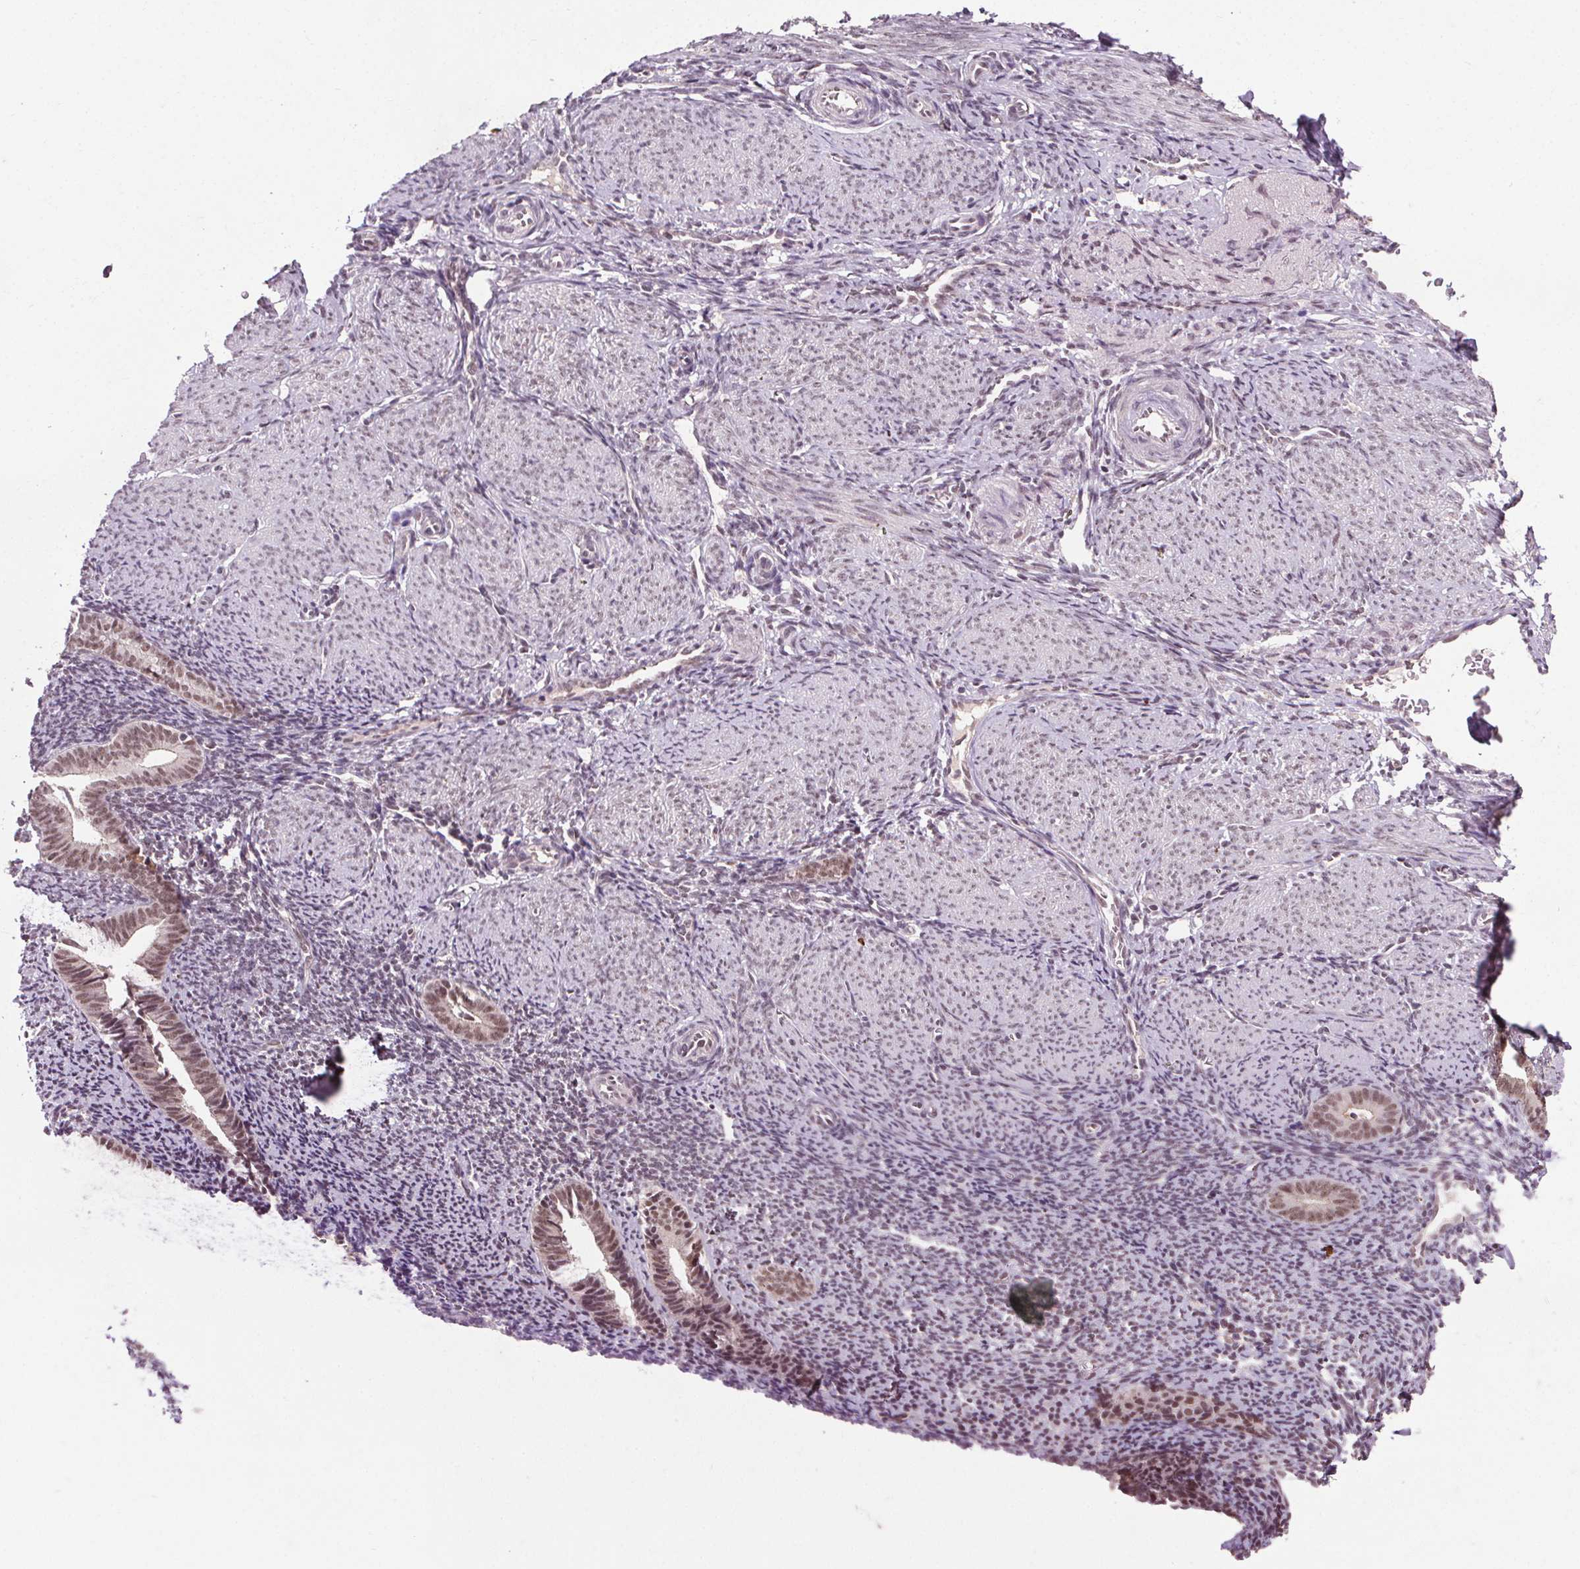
{"staining": {"intensity": "negative", "quantity": "none", "location": "none"}, "tissue": "endometrium", "cell_type": "Cells in endometrial stroma", "image_type": "normal", "snomed": [{"axis": "morphology", "description": "Normal tissue, NOS"}, {"axis": "topography", "description": "Endometrium"}], "caption": "IHC image of benign endometrium: human endometrium stained with DAB (3,3'-diaminobenzidine) reveals no significant protein positivity in cells in endometrial stroma. (Stains: DAB immunohistochemistry with hematoxylin counter stain, Microscopy: brightfield microscopy at high magnification).", "gene": "MED6", "patient": {"sex": "female", "age": 39}}